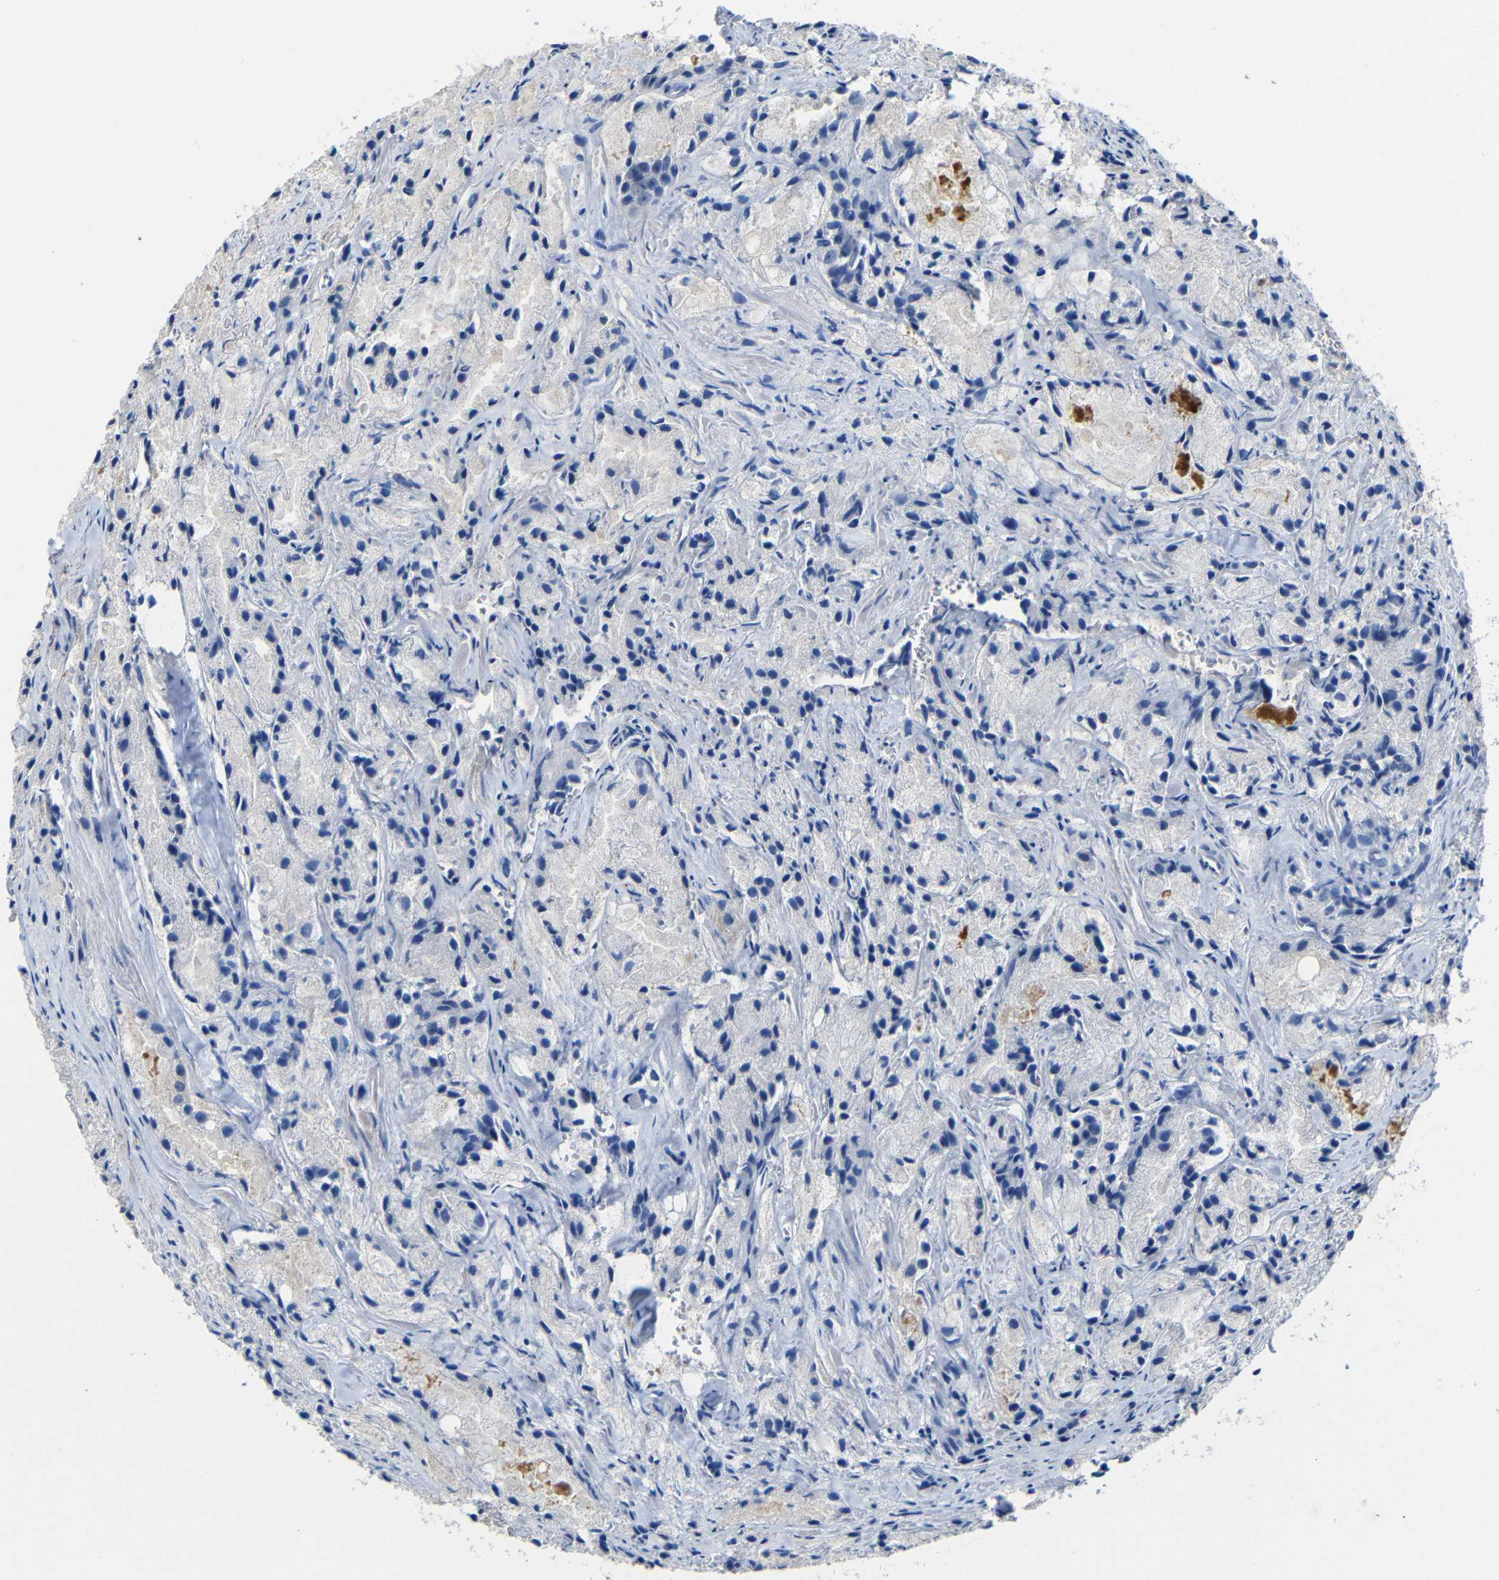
{"staining": {"intensity": "negative", "quantity": "none", "location": "none"}, "tissue": "prostate cancer", "cell_type": "Tumor cells", "image_type": "cancer", "snomed": [{"axis": "morphology", "description": "Adenocarcinoma, Low grade"}, {"axis": "topography", "description": "Prostate"}], "caption": "This is a image of immunohistochemistry (IHC) staining of low-grade adenocarcinoma (prostate), which shows no expression in tumor cells. (Stains: DAB immunohistochemistry (IHC) with hematoxylin counter stain, Microscopy: brightfield microscopy at high magnification).", "gene": "ACKR2", "patient": {"sex": "male", "age": 64}}